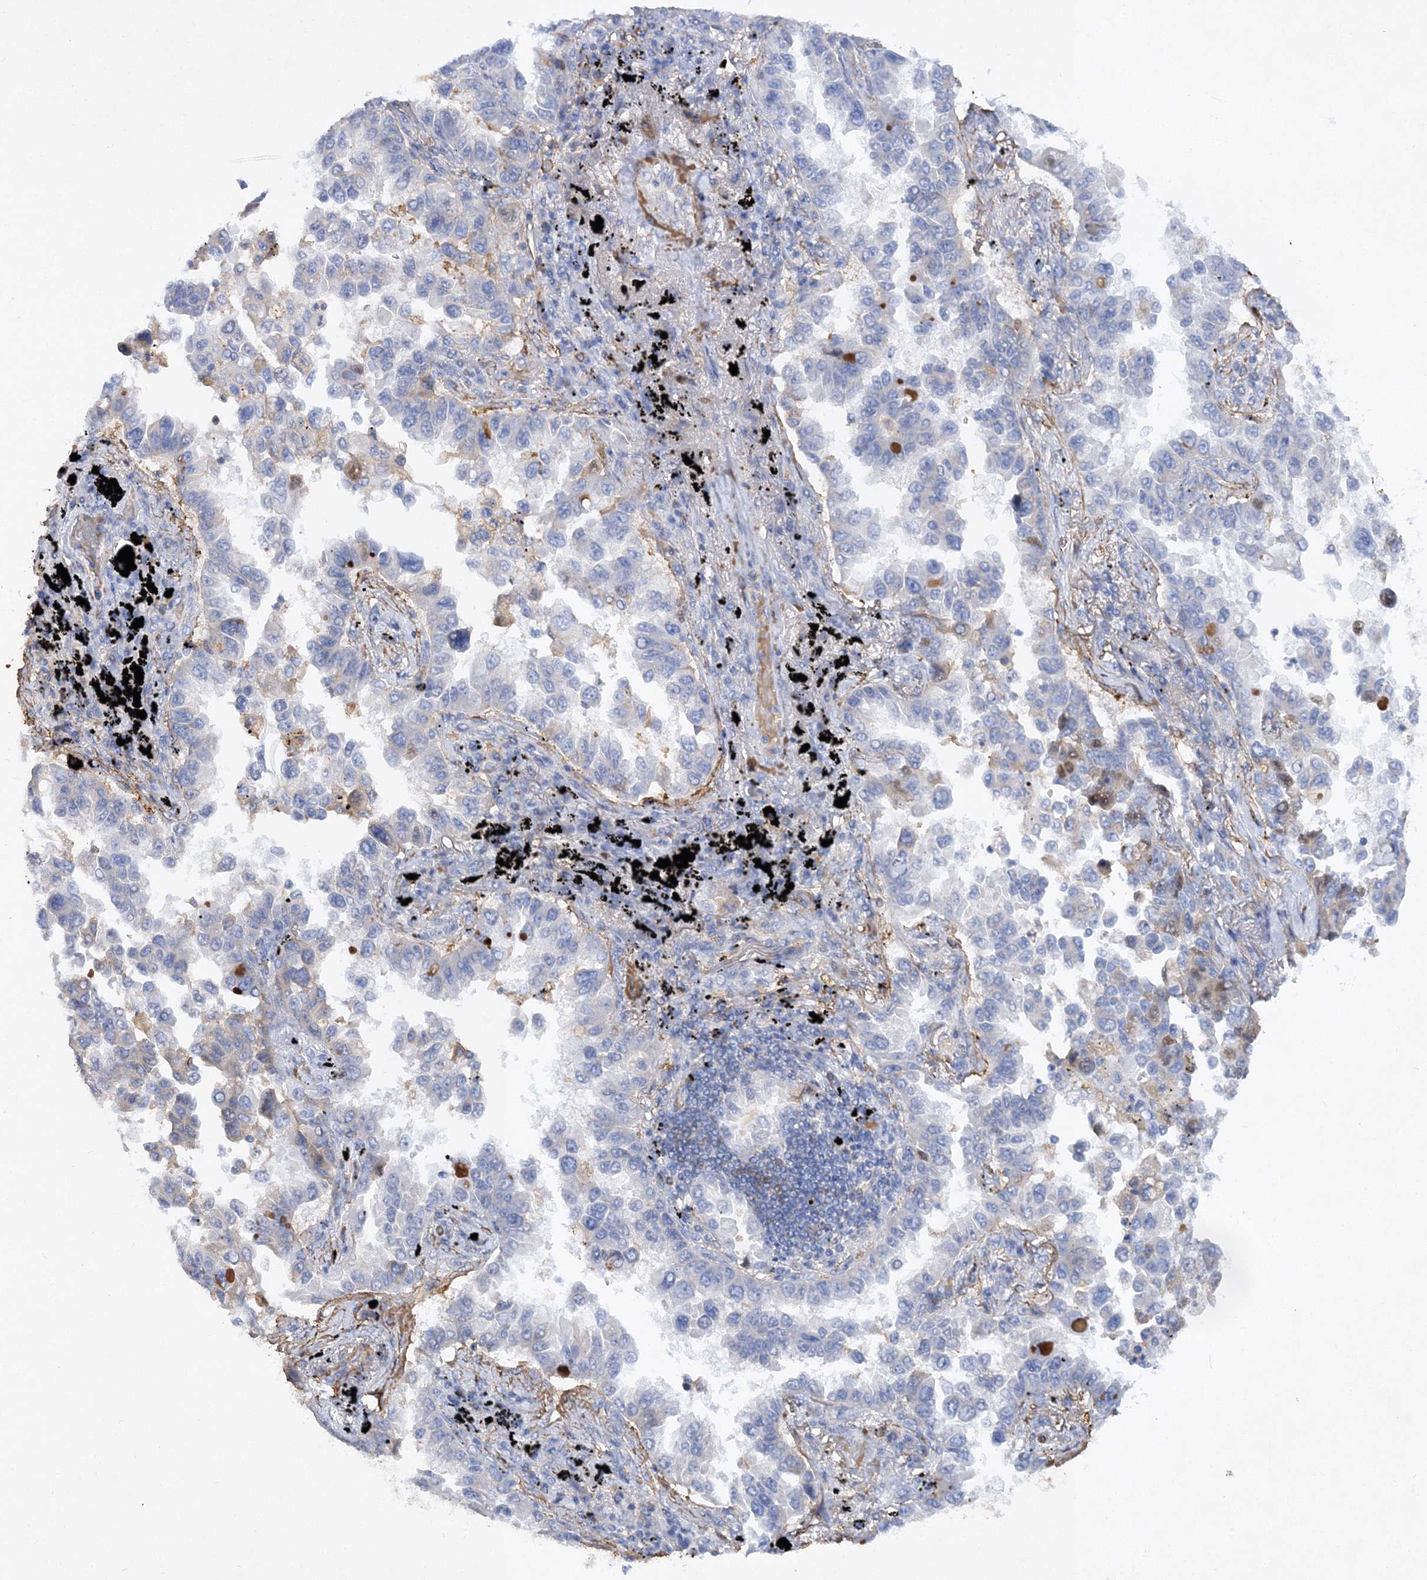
{"staining": {"intensity": "negative", "quantity": "none", "location": "none"}, "tissue": "lung cancer", "cell_type": "Tumor cells", "image_type": "cancer", "snomed": [{"axis": "morphology", "description": "Adenocarcinoma, NOS"}, {"axis": "topography", "description": "Lung"}], "caption": "An immunohistochemistry image of lung cancer is shown. There is no staining in tumor cells of lung cancer.", "gene": "RTN2", "patient": {"sex": "female", "age": 67}}